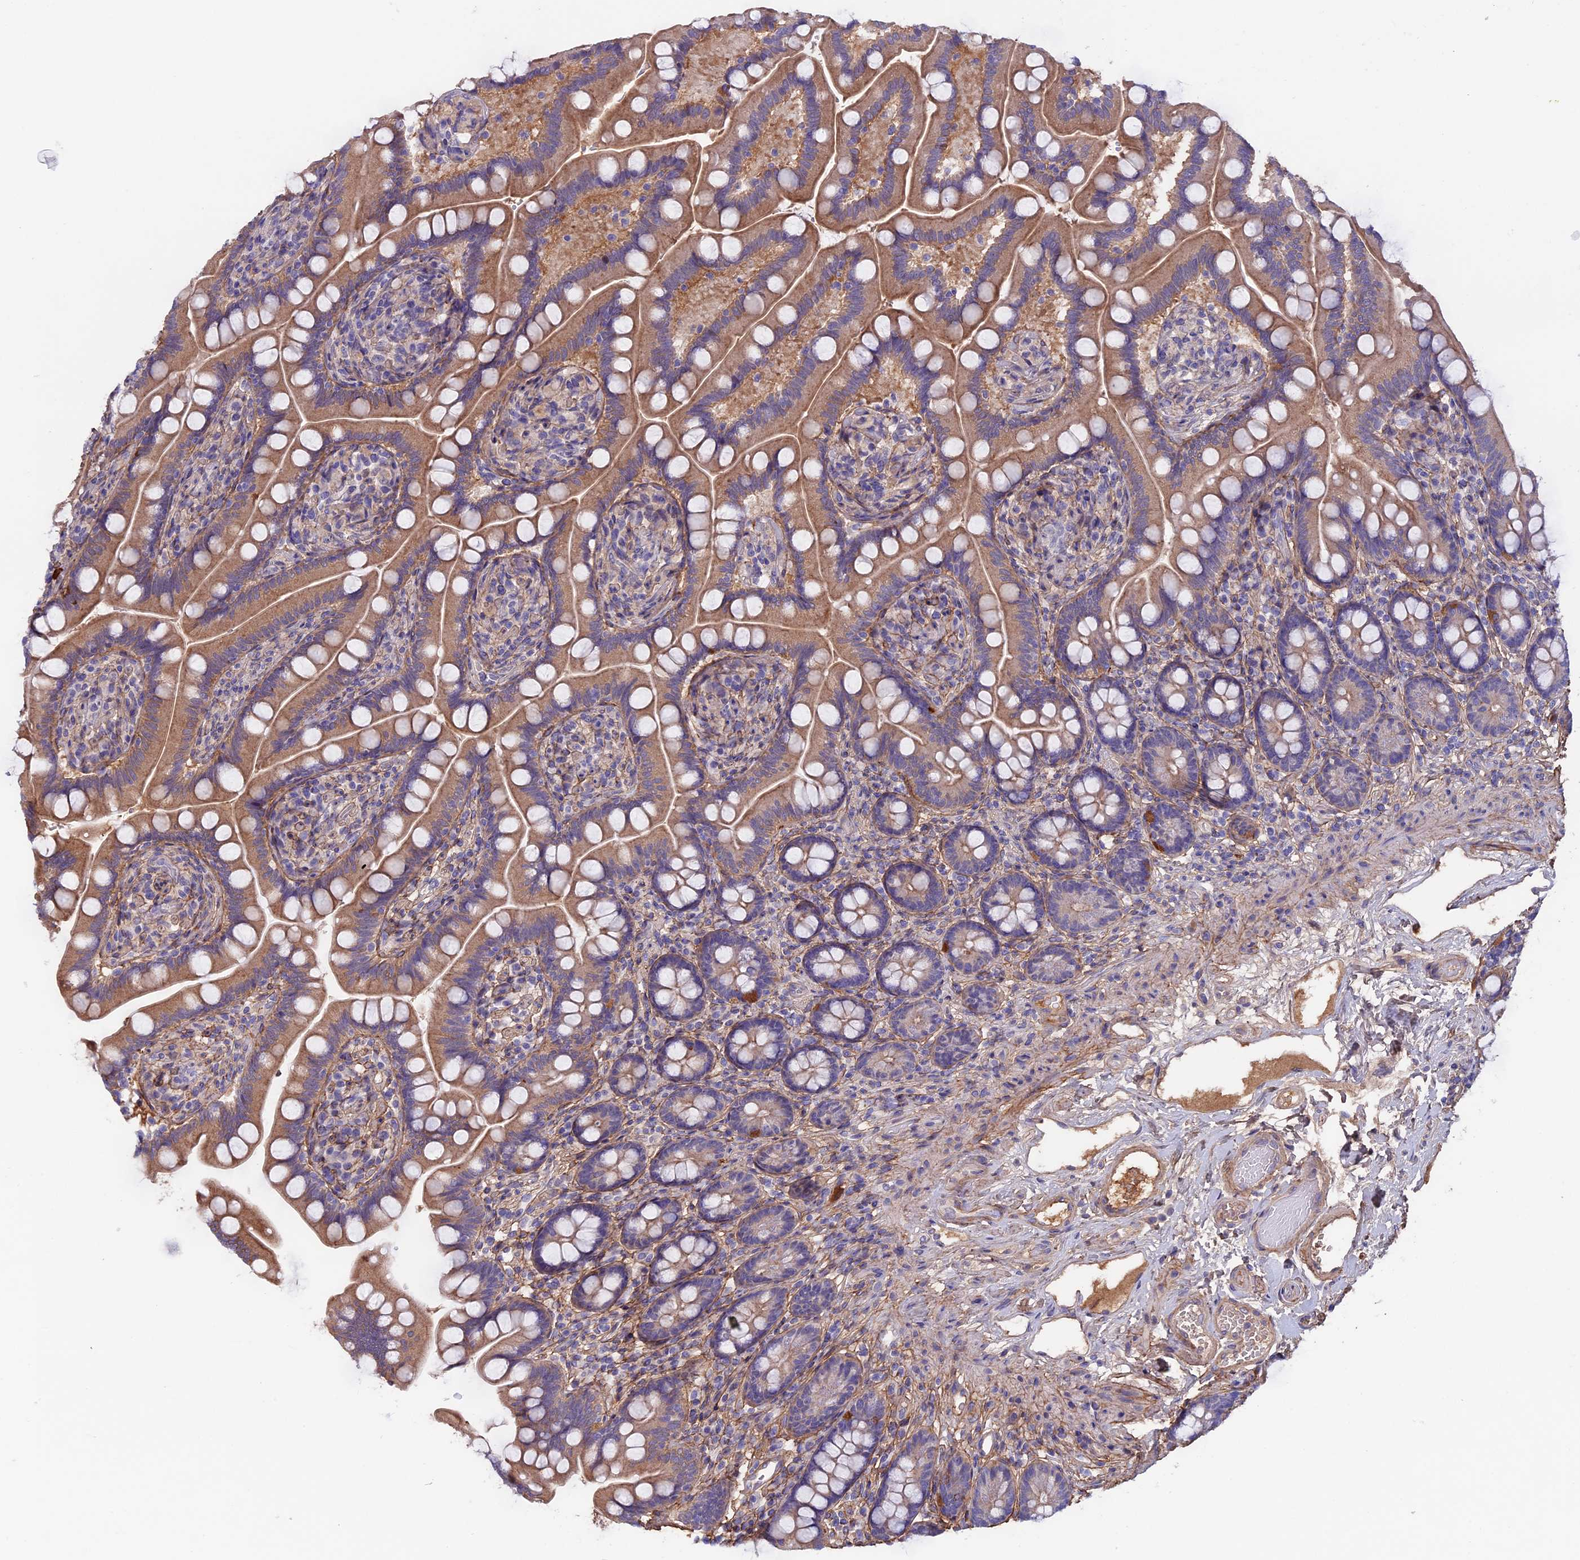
{"staining": {"intensity": "moderate", "quantity": "25%-75%", "location": "cytoplasmic/membranous"}, "tissue": "small intestine", "cell_type": "Glandular cells", "image_type": "normal", "snomed": [{"axis": "morphology", "description": "Normal tissue, NOS"}, {"axis": "topography", "description": "Small intestine"}], "caption": "A photomicrograph of human small intestine stained for a protein shows moderate cytoplasmic/membranous brown staining in glandular cells. (IHC, brightfield microscopy, high magnification).", "gene": "COL4A3", "patient": {"sex": "female", "age": 64}}